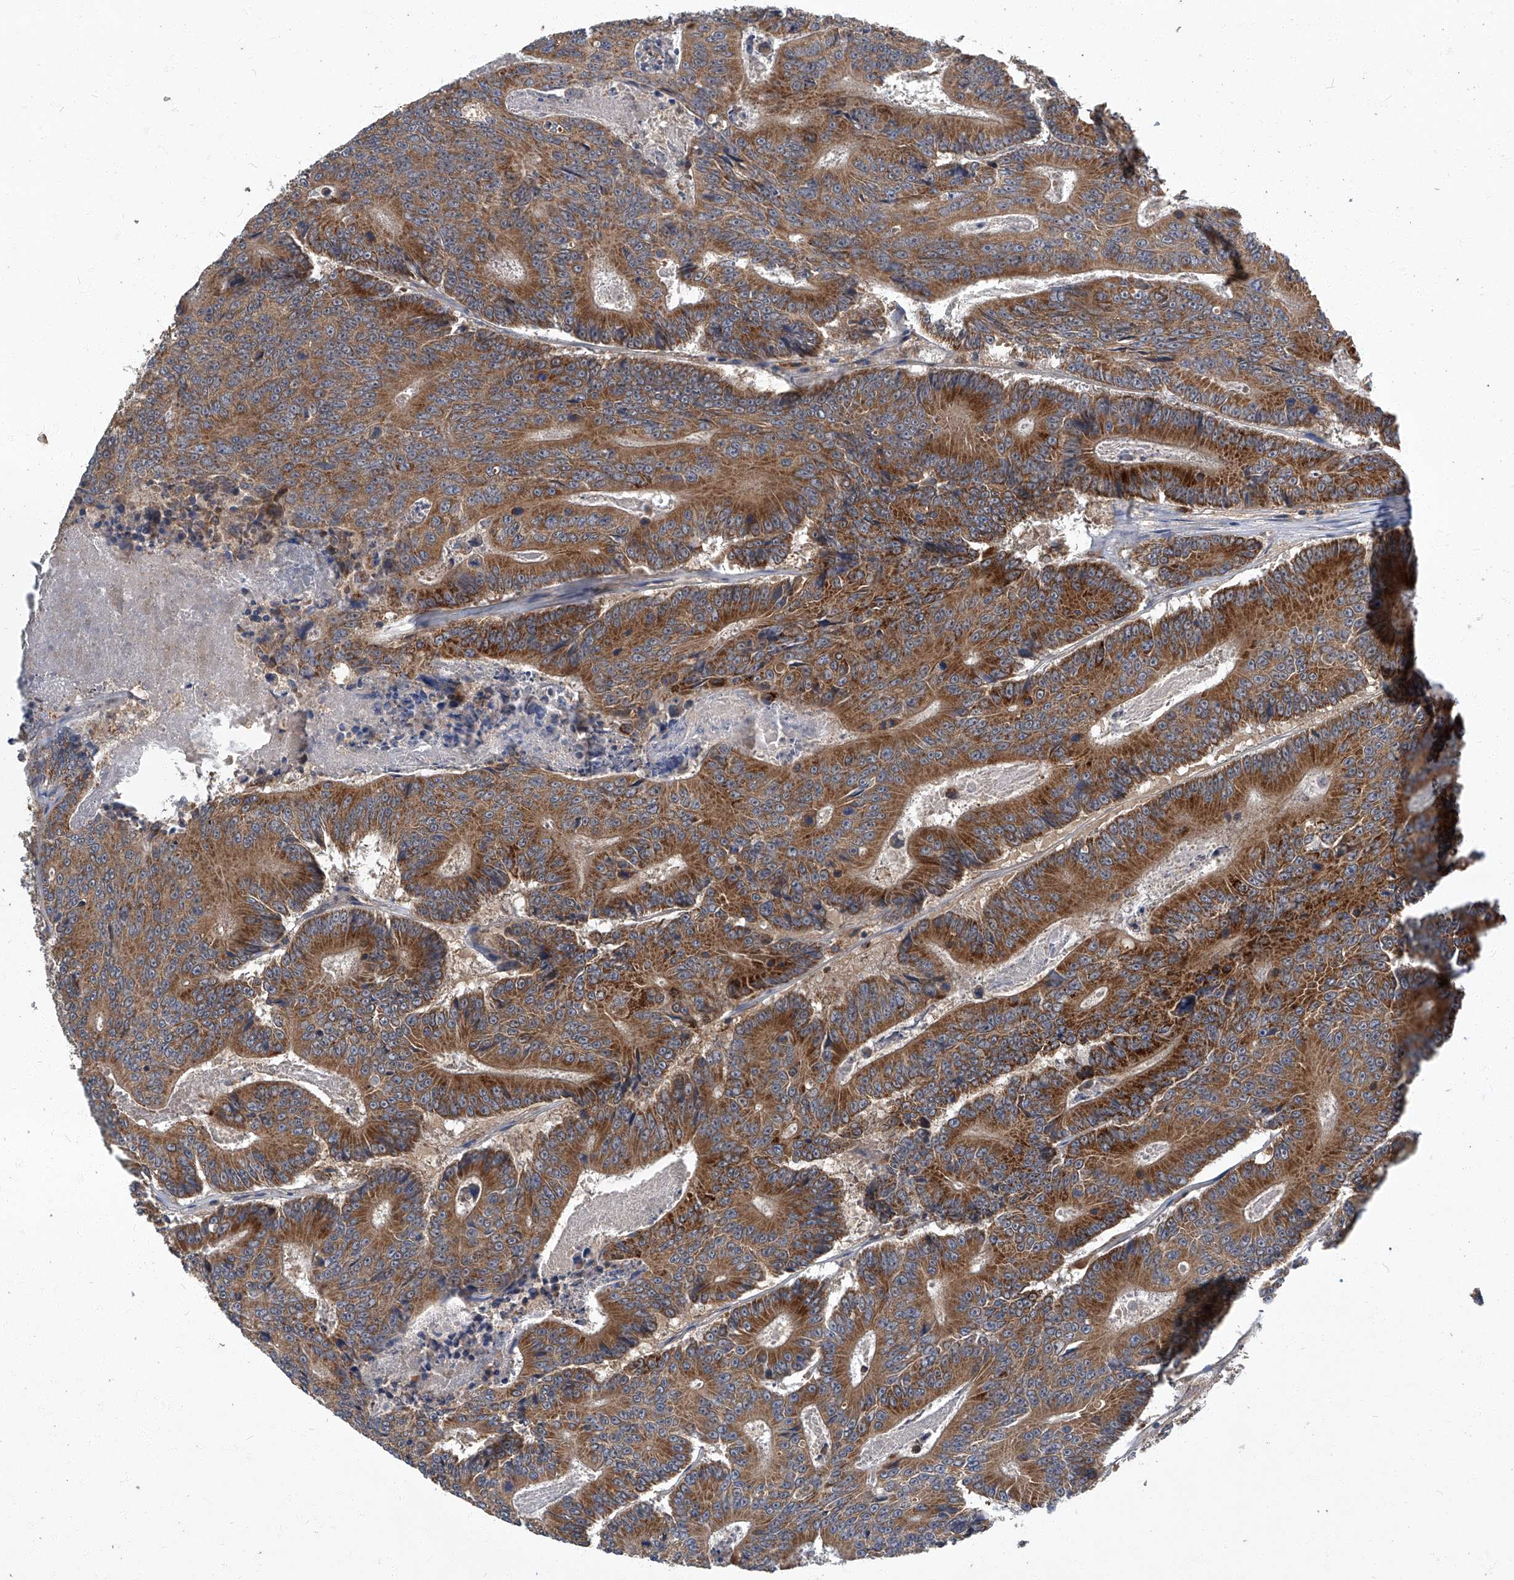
{"staining": {"intensity": "moderate", "quantity": ">75%", "location": "cytoplasmic/membranous"}, "tissue": "colorectal cancer", "cell_type": "Tumor cells", "image_type": "cancer", "snomed": [{"axis": "morphology", "description": "Adenocarcinoma, NOS"}, {"axis": "topography", "description": "Colon"}], "caption": "A brown stain shows moderate cytoplasmic/membranous positivity of a protein in human colorectal cancer tumor cells.", "gene": "TNFRSF13B", "patient": {"sex": "male", "age": 83}}